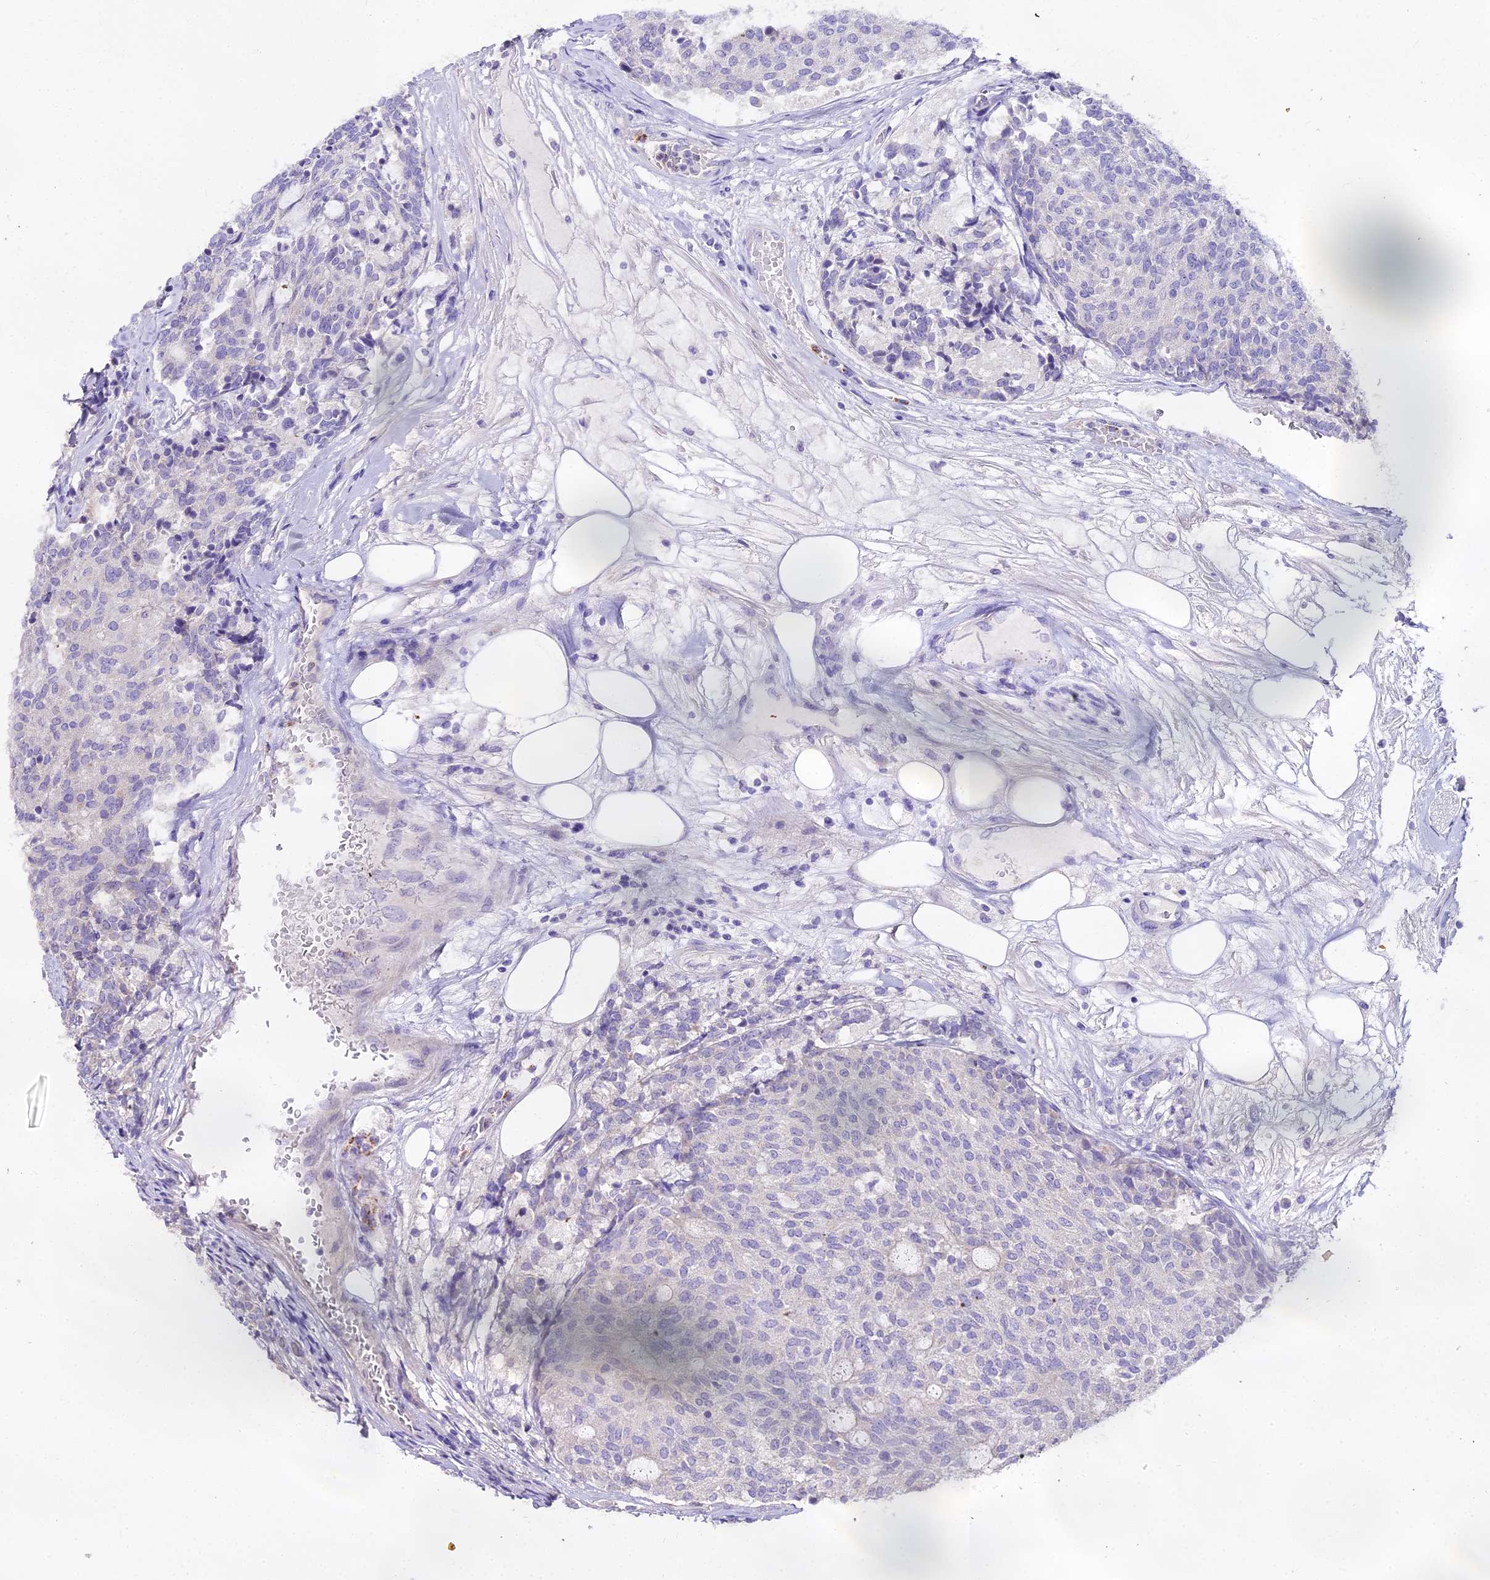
{"staining": {"intensity": "negative", "quantity": "none", "location": "none"}, "tissue": "carcinoid", "cell_type": "Tumor cells", "image_type": "cancer", "snomed": [{"axis": "morphology", "description": "Carcinoid, malignant, NOS"}, {"axis": "topography", "description": "Pancreas"}], "caption": "Tumor cells are negative for protein expression in human carcinoid.", "gene": "GLYAT", "patient": {"sex": "female", "age": 54}}